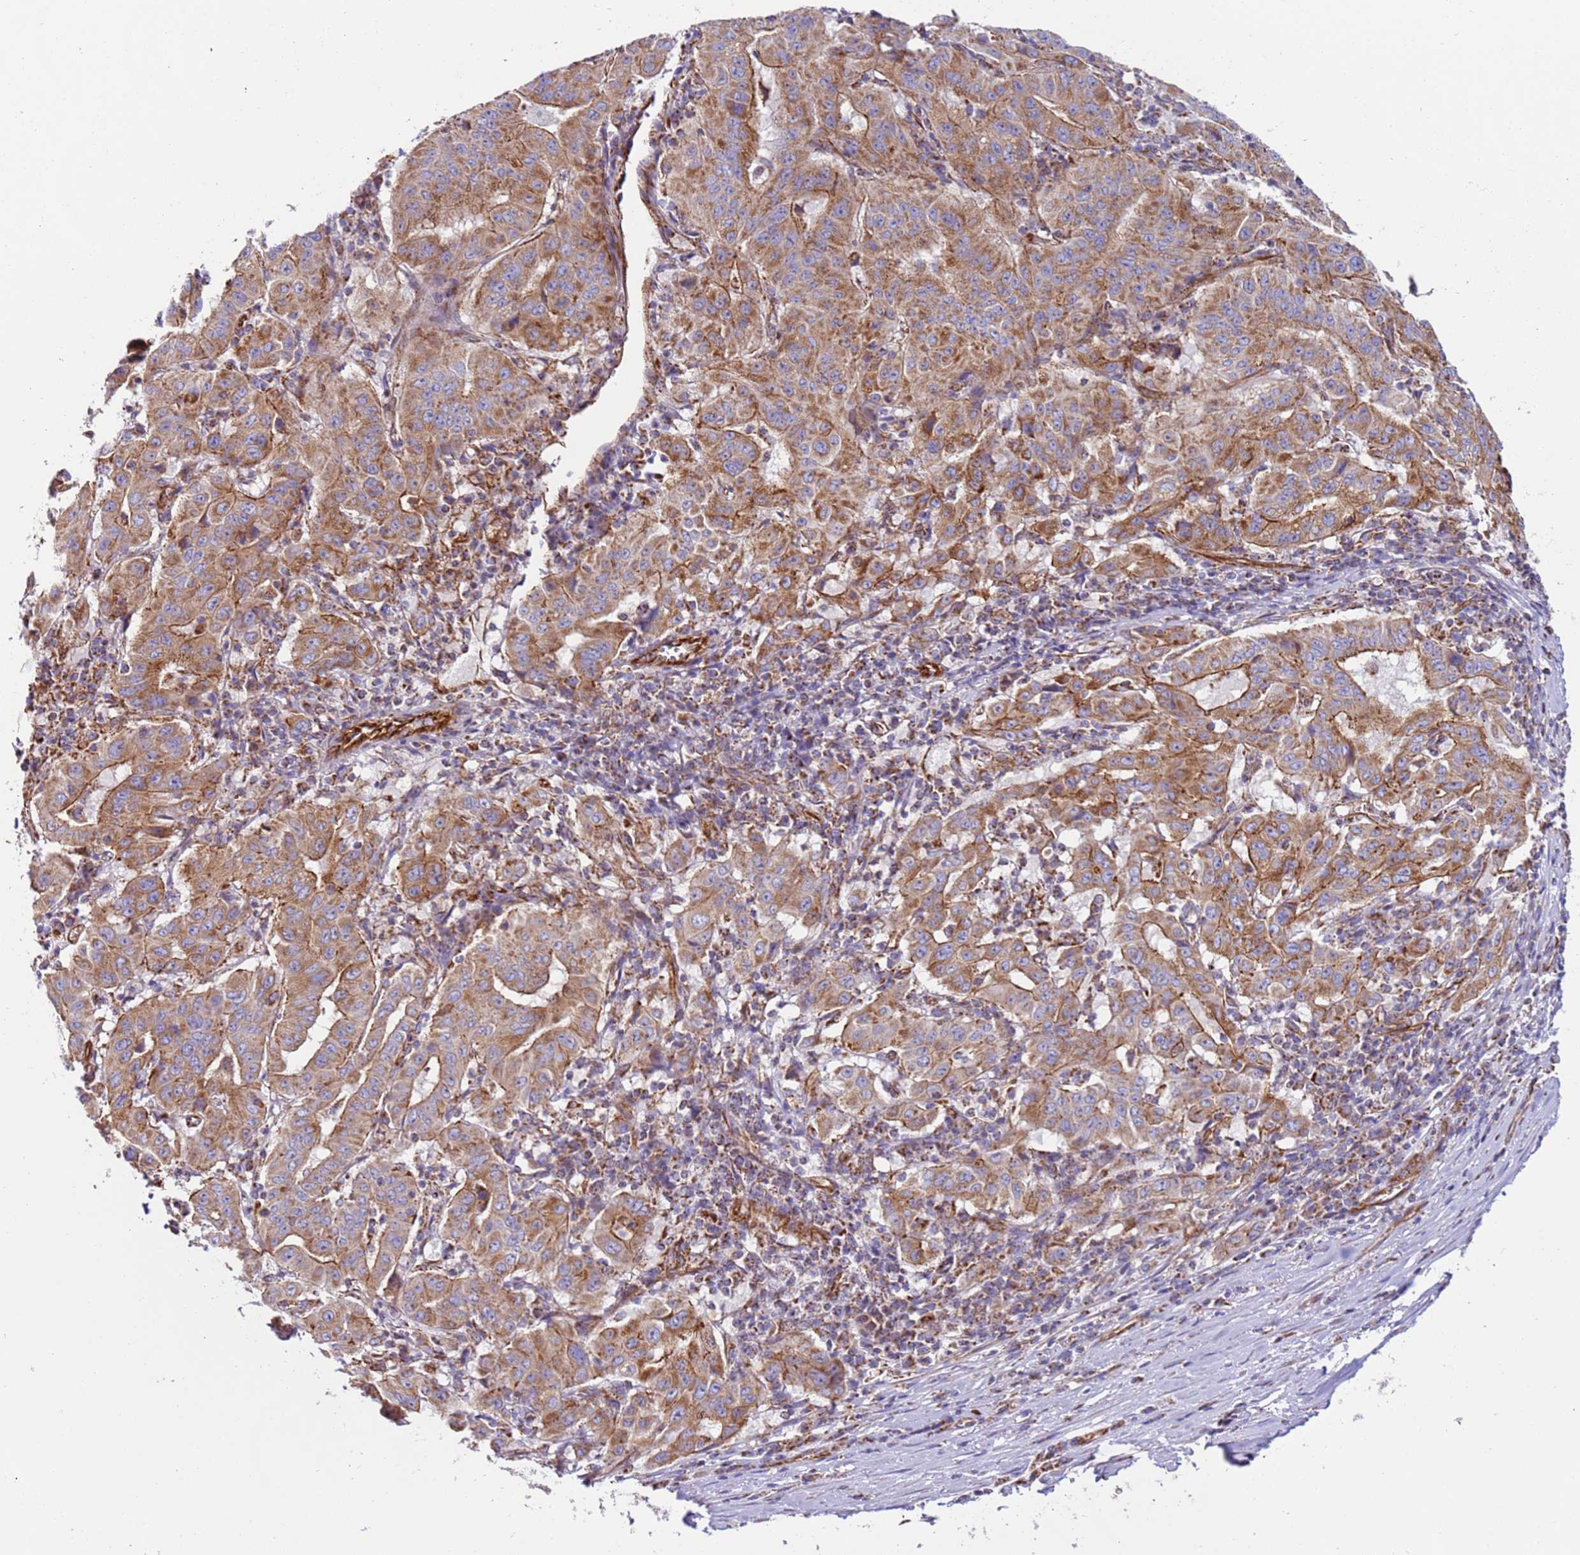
{"staining": {"intensity": "moderate", "quantity": ">75%", "location": "cytoplasmic/membranous"}, "tissue": "pancreatic cancer", "cell_type": "Tumor cells", "image_type": "cancer", "snomed": [{"axis": "morphology", "description": "Adenocarcinoma, NOS"}, {"axis": "topography", "description": "Pancreas"}], "caption": "About >75% of tumor cells in human adenocarcinoma (pancreatic) exhibit moderate cytoplasmic/membranous protein staining as visualized by brown immunohistochemical staining.", "gene": "MRPL20", "patient": {"sex": "male", "age": 63}}